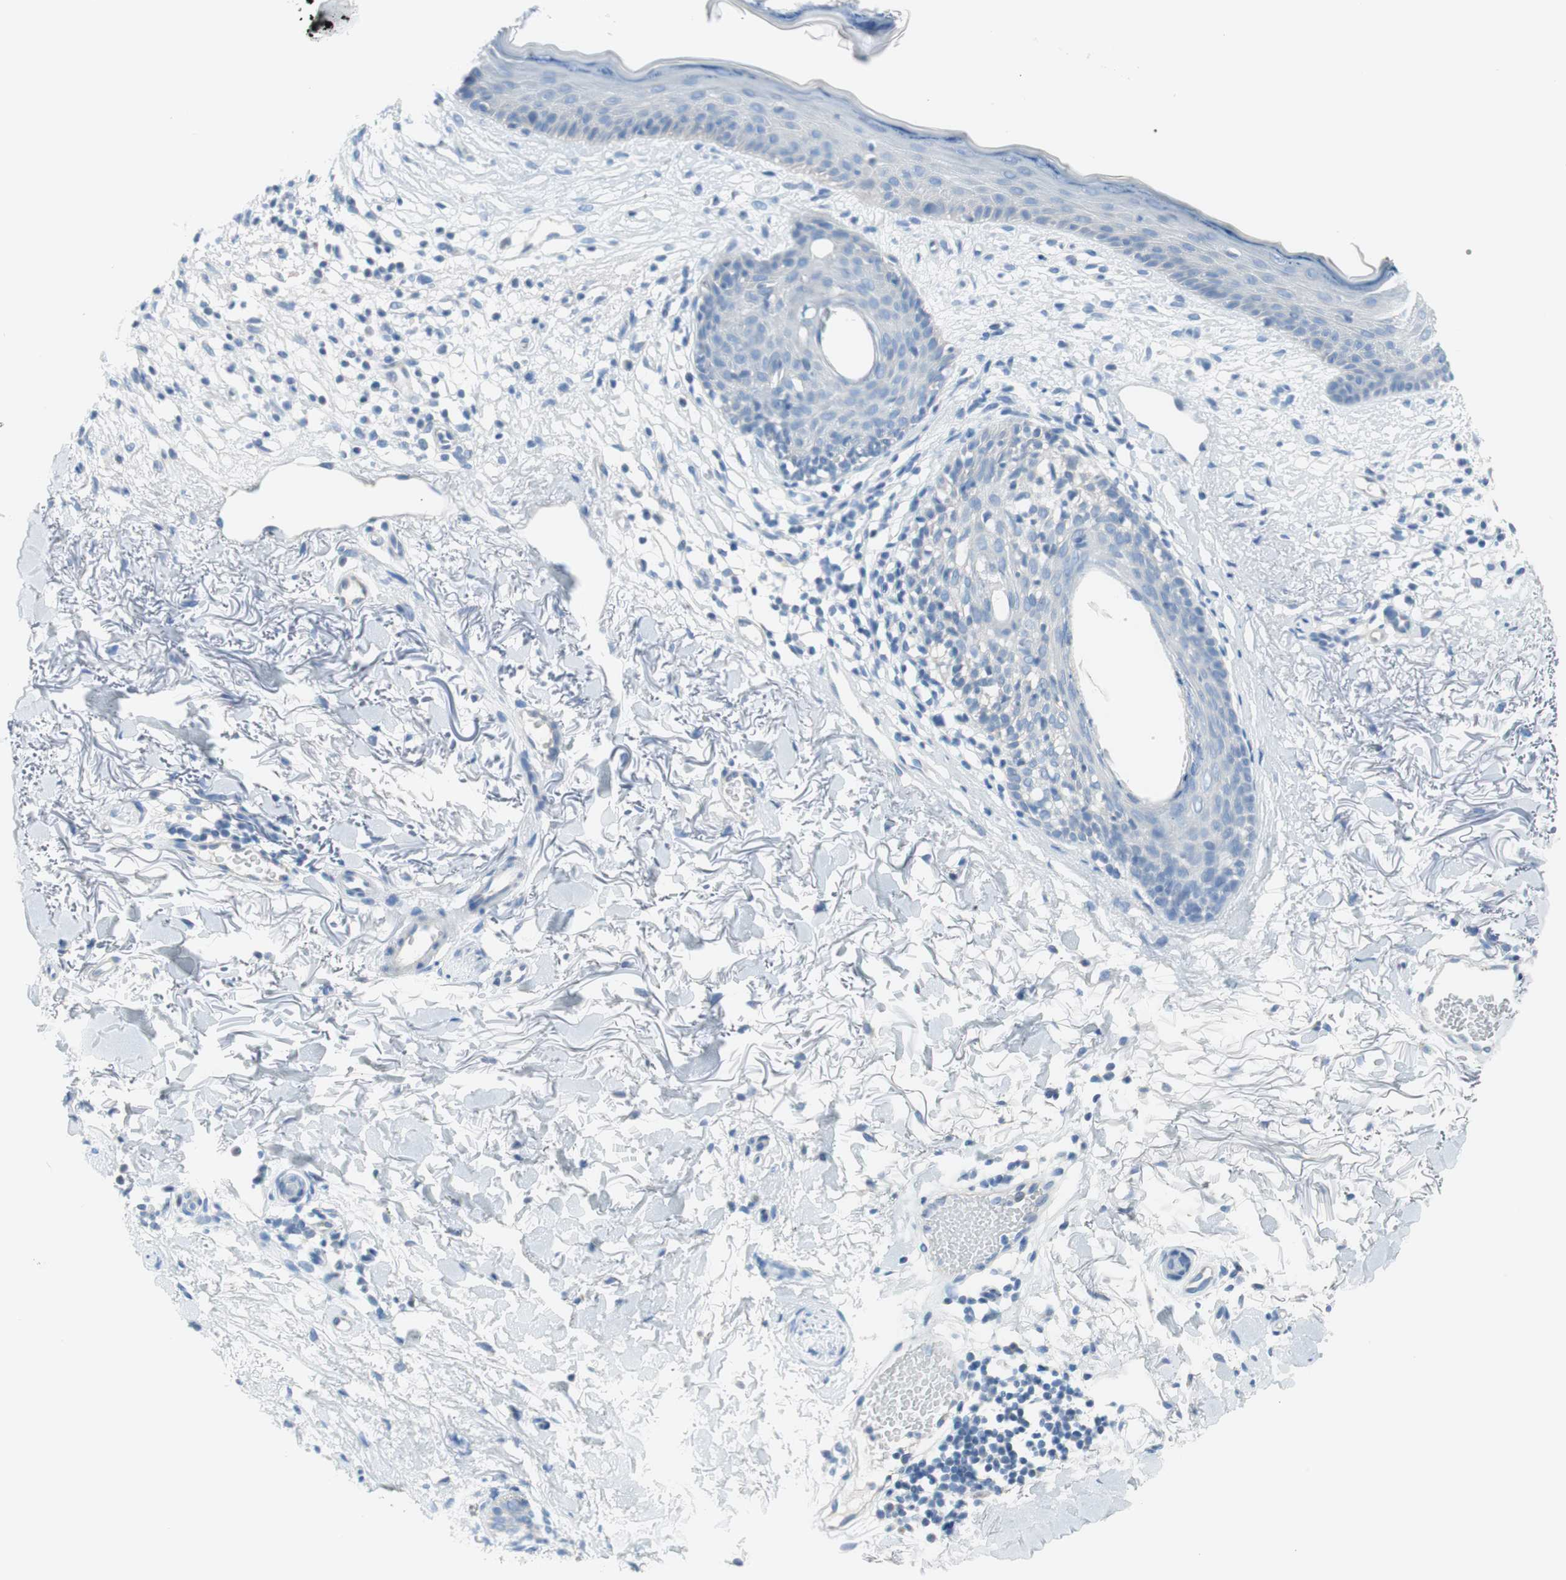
{"staining": {"intensity": "negative", "quantity": "none", "location": "none"}, "tissue": "skin cancer", "cell_type": "Tumor cells", "image_type": "cancer", "snomed": [{"axis": "morphology", "description": "Basal cell carcinoma"}, {"axis": "topography", "description": "Skin"}], "caption": "DAB immunohistochemical staining of human skin cancer reveals no significant staining in tumor cells. (DAB immunohistochemistry with hematoxylin counter stain).", "gene": "MYH1", "patient": {"sex": "female", "age": 70}}